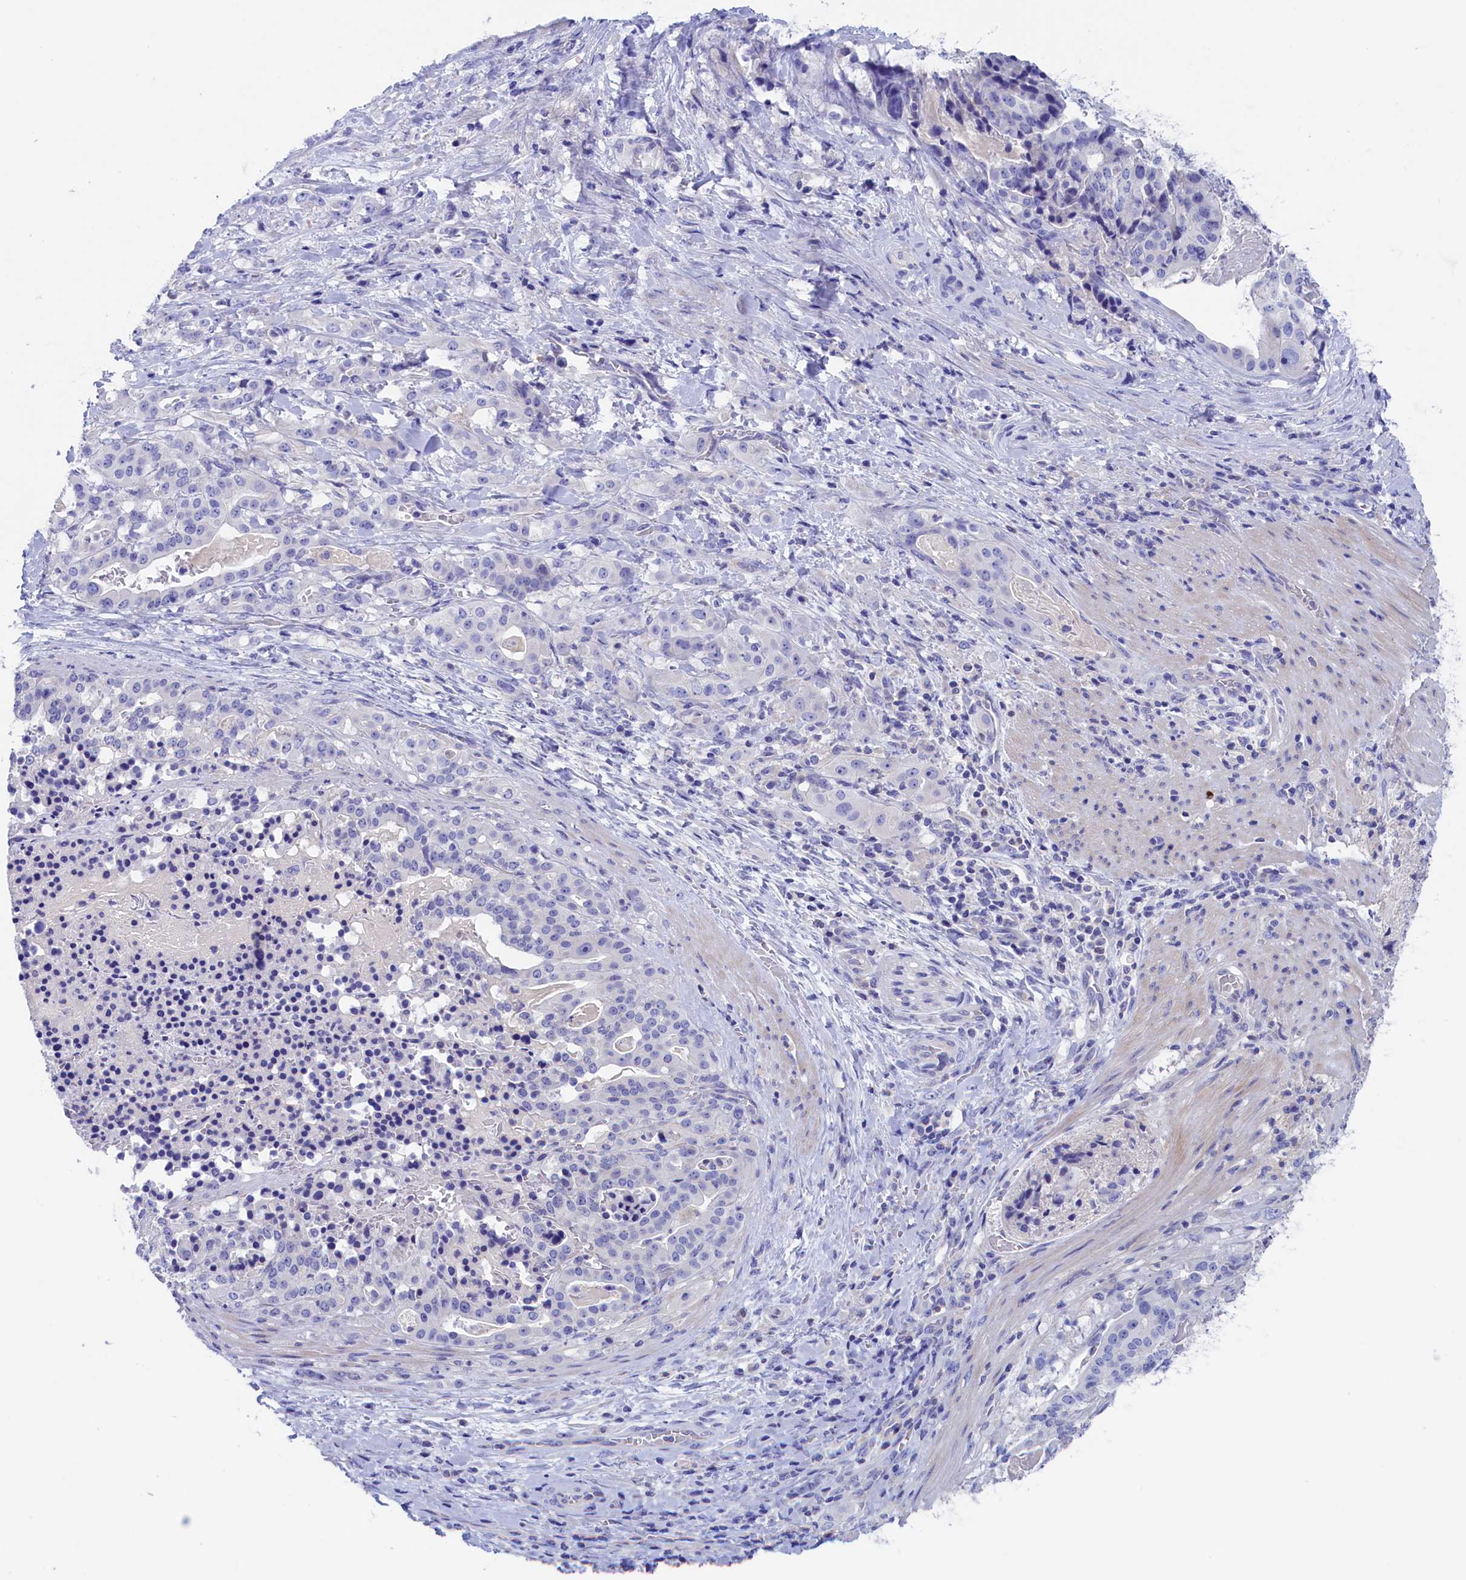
{"staining": {"intensity": "negative", "quantity": "none", "location": "none"}, "tissue": "stomach cancer", "cell_type": "Tumor cells", "image_type": "cancer", "snomed": [{"axis": "morphology", "description": "Adenocarcinoma, NOS"}, {"axis": "topography", "description": "Stomach"}], "caption": "Human stomach cancer (adenocarcinoma) stained for a protein using immunohistochemistry reveals no expression in tumor cells.", "gene": "VPS35L", "patient": {"sex": "male", "age": 48}}